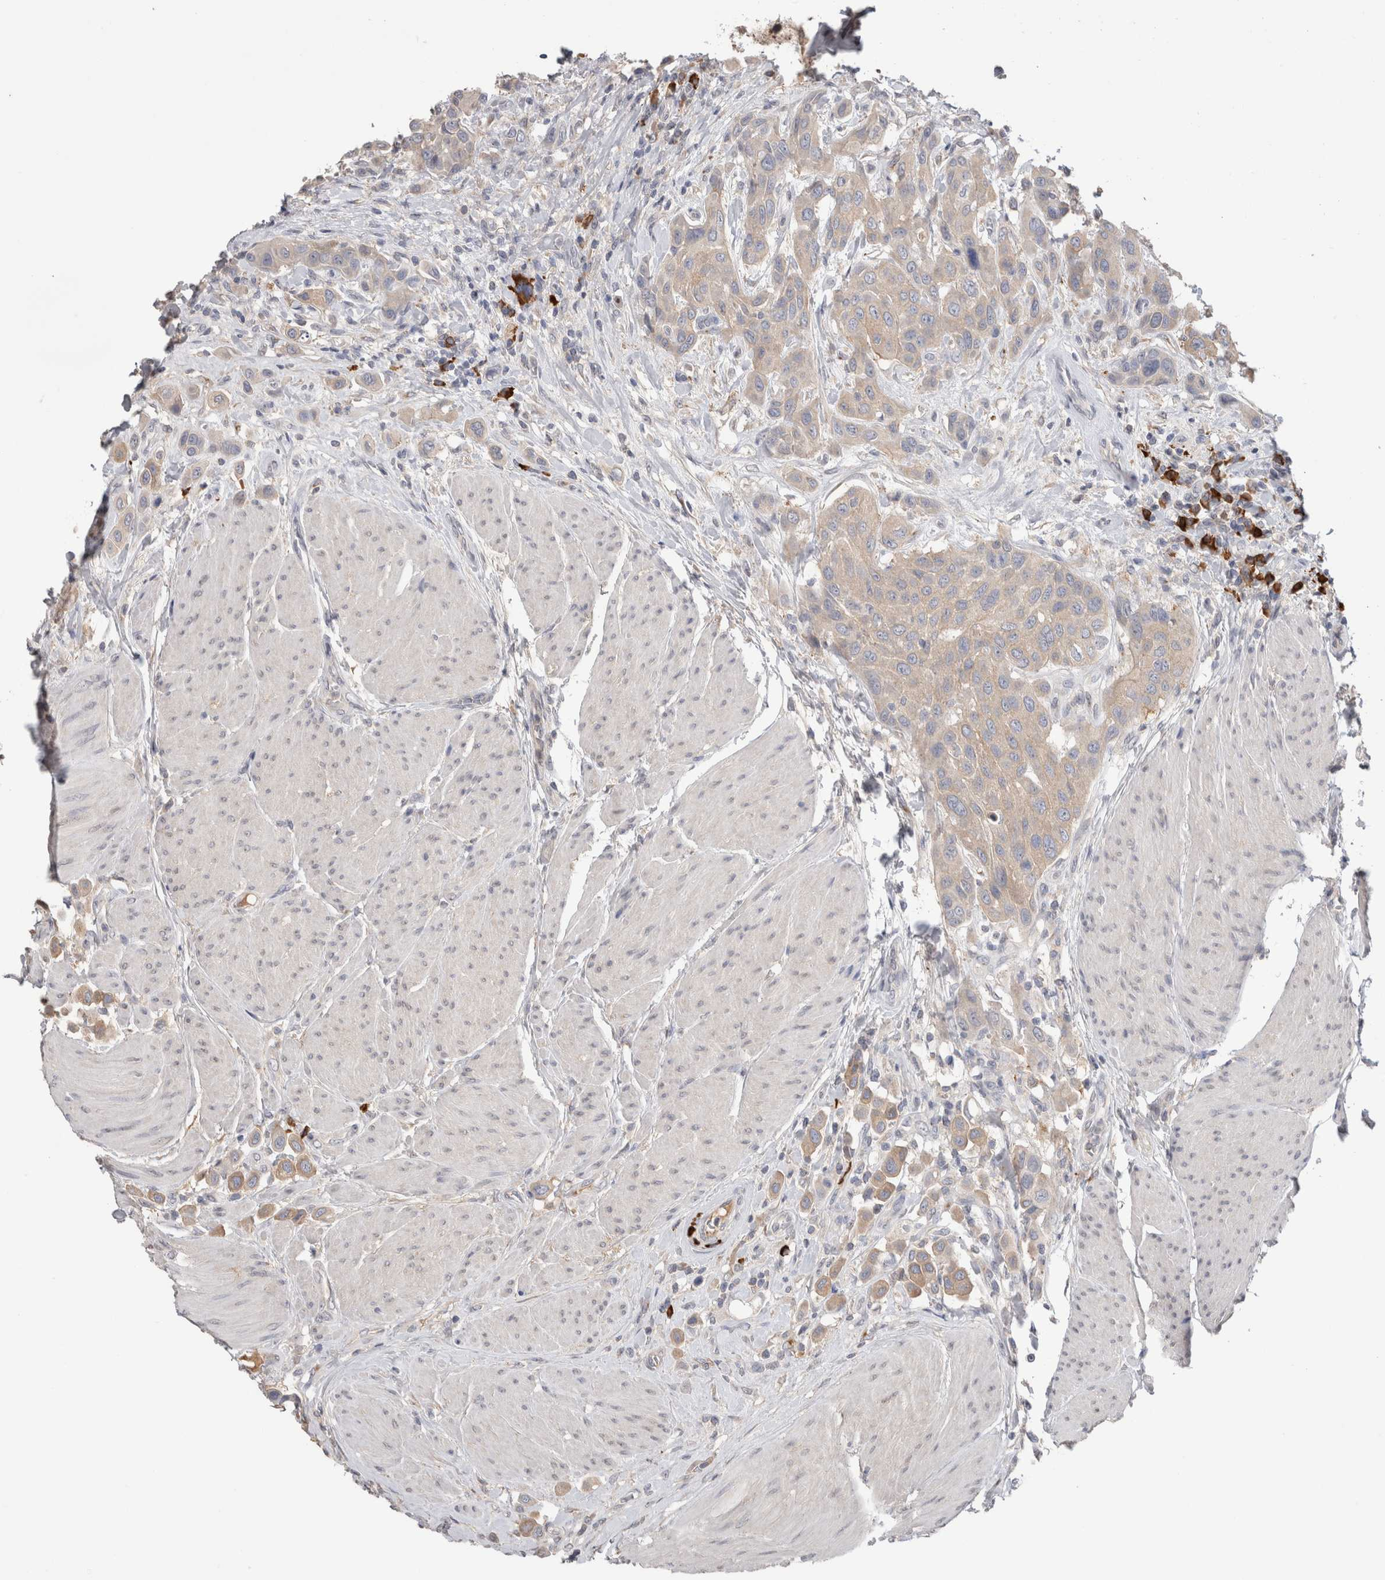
{"staining": {"intensity": "weak", "quantity": "<25%", "location": "cytoplasmic/membranous"}, "tissue": "urothelial cancer", "cell_type": "Tumor cells", "image_type": "cancer", "snomed": [{"axis": "morphology", "description": "Urothelial carcinoma, High grade"}, {"axis": "topography", "description": "Urinary bladder"}], "caption": "A high-resolution photomicrograph shows immunohistochemistry (IHC) staining of urothelial cancer, which demonstrates no significant positivity in tumor cells. (DAB immunohistochemistry with hematoxylin counter stain).", "gene": "PPP3CC", "patient": {"sex": "male", "age": 50}}